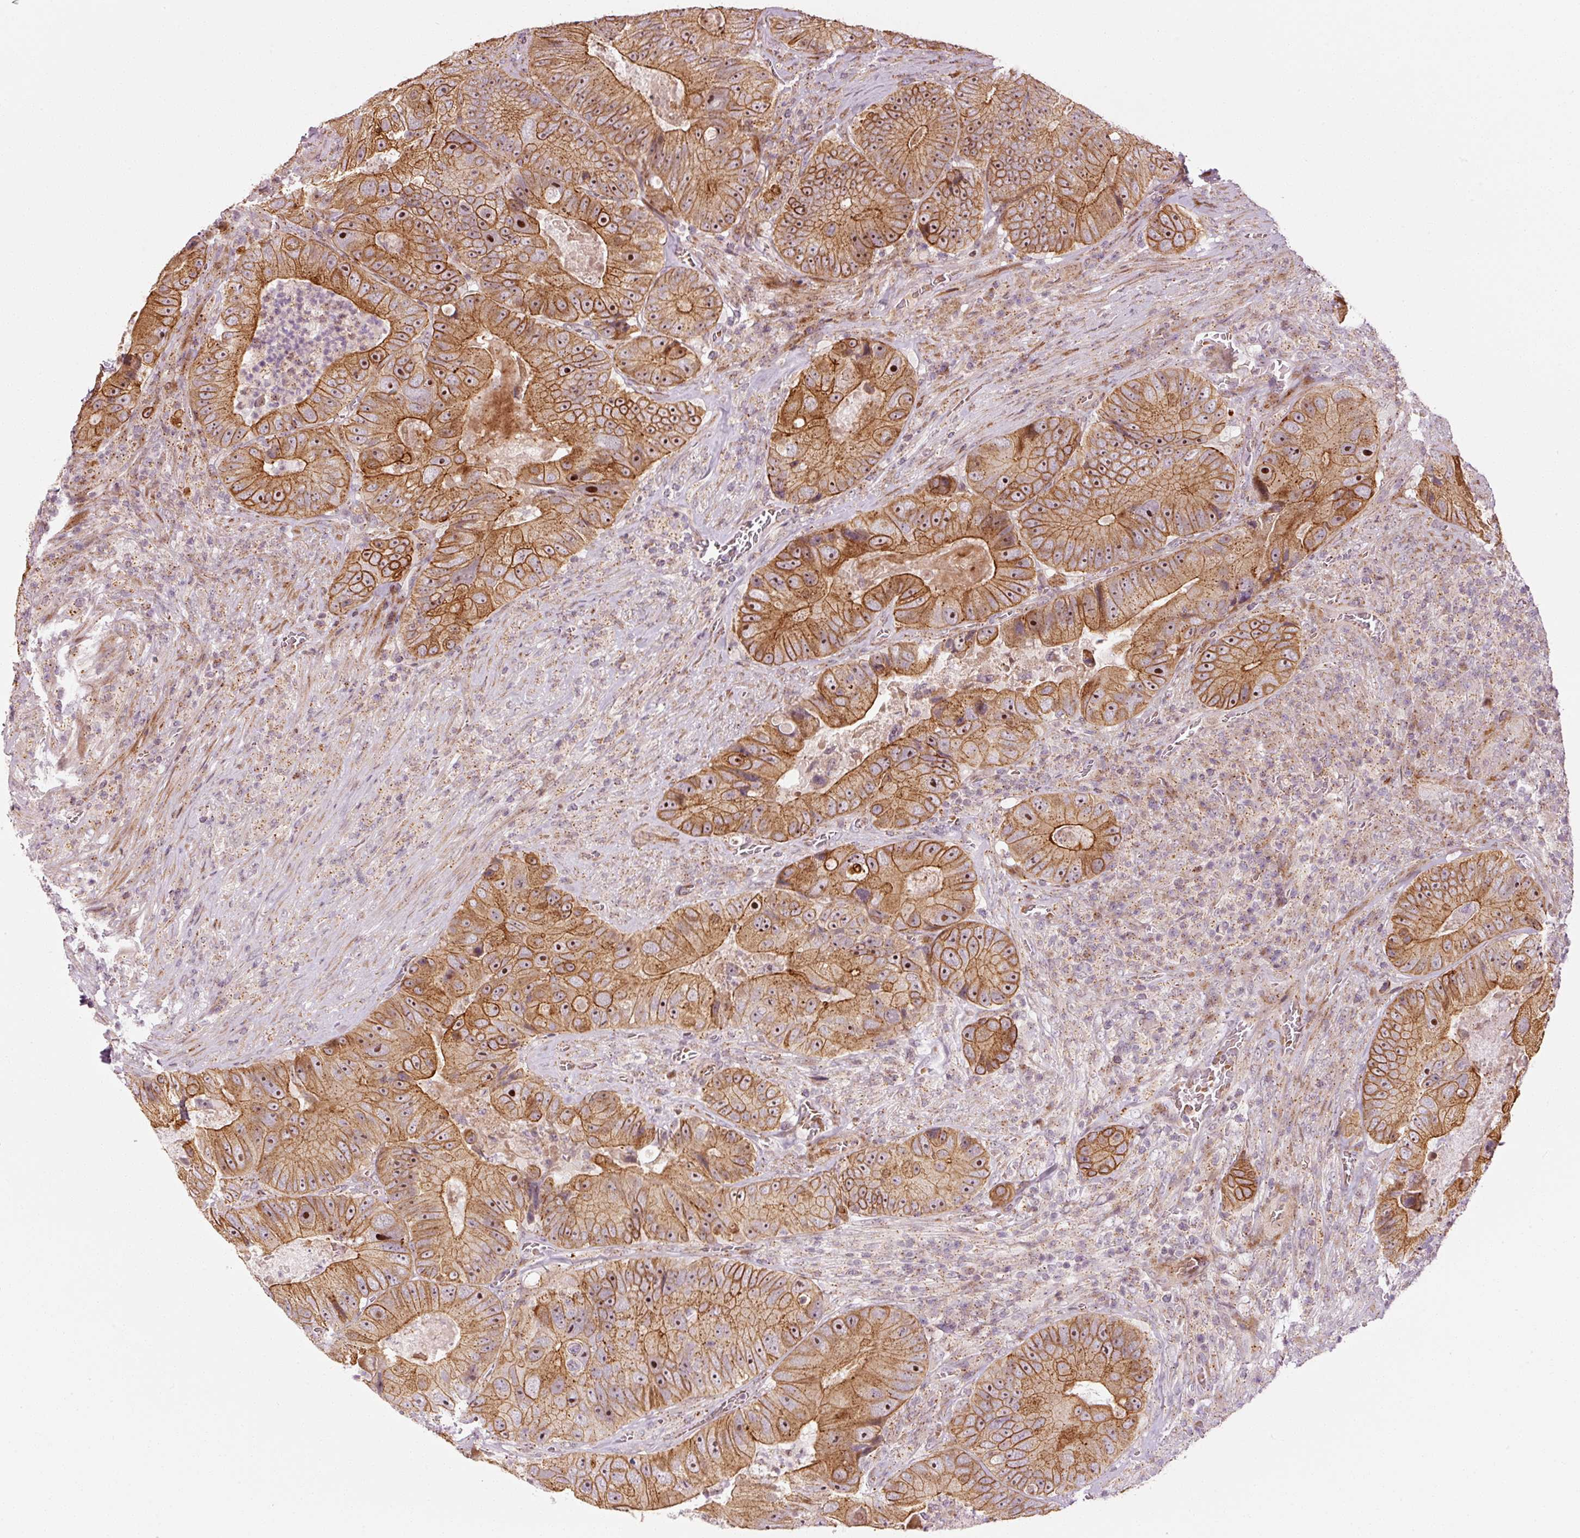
{"staining": {"intensity": "moderate", "quantity": ">75%", "location": "cytoplasmic/membranous,nuclear"}, "tissue": "colorectal cancer", "cell_type": "Tumor cells", "image_type": "cancer", "snomed": [{"axis": "morphology", "description": "Adenocarcinoma, NOS"}, {"axis": "topography", "description": "Colon"}], "caption": "High-power microscopy captured an IHC histopathology image of colorectal adenocarcinoma, revealing moderate cytoplasmic/membranous and nuclear staining in approximately >75% of tumor cells.", "gene": "ANKRD20A1", "patient": {"sex": "female", "age": 86}}